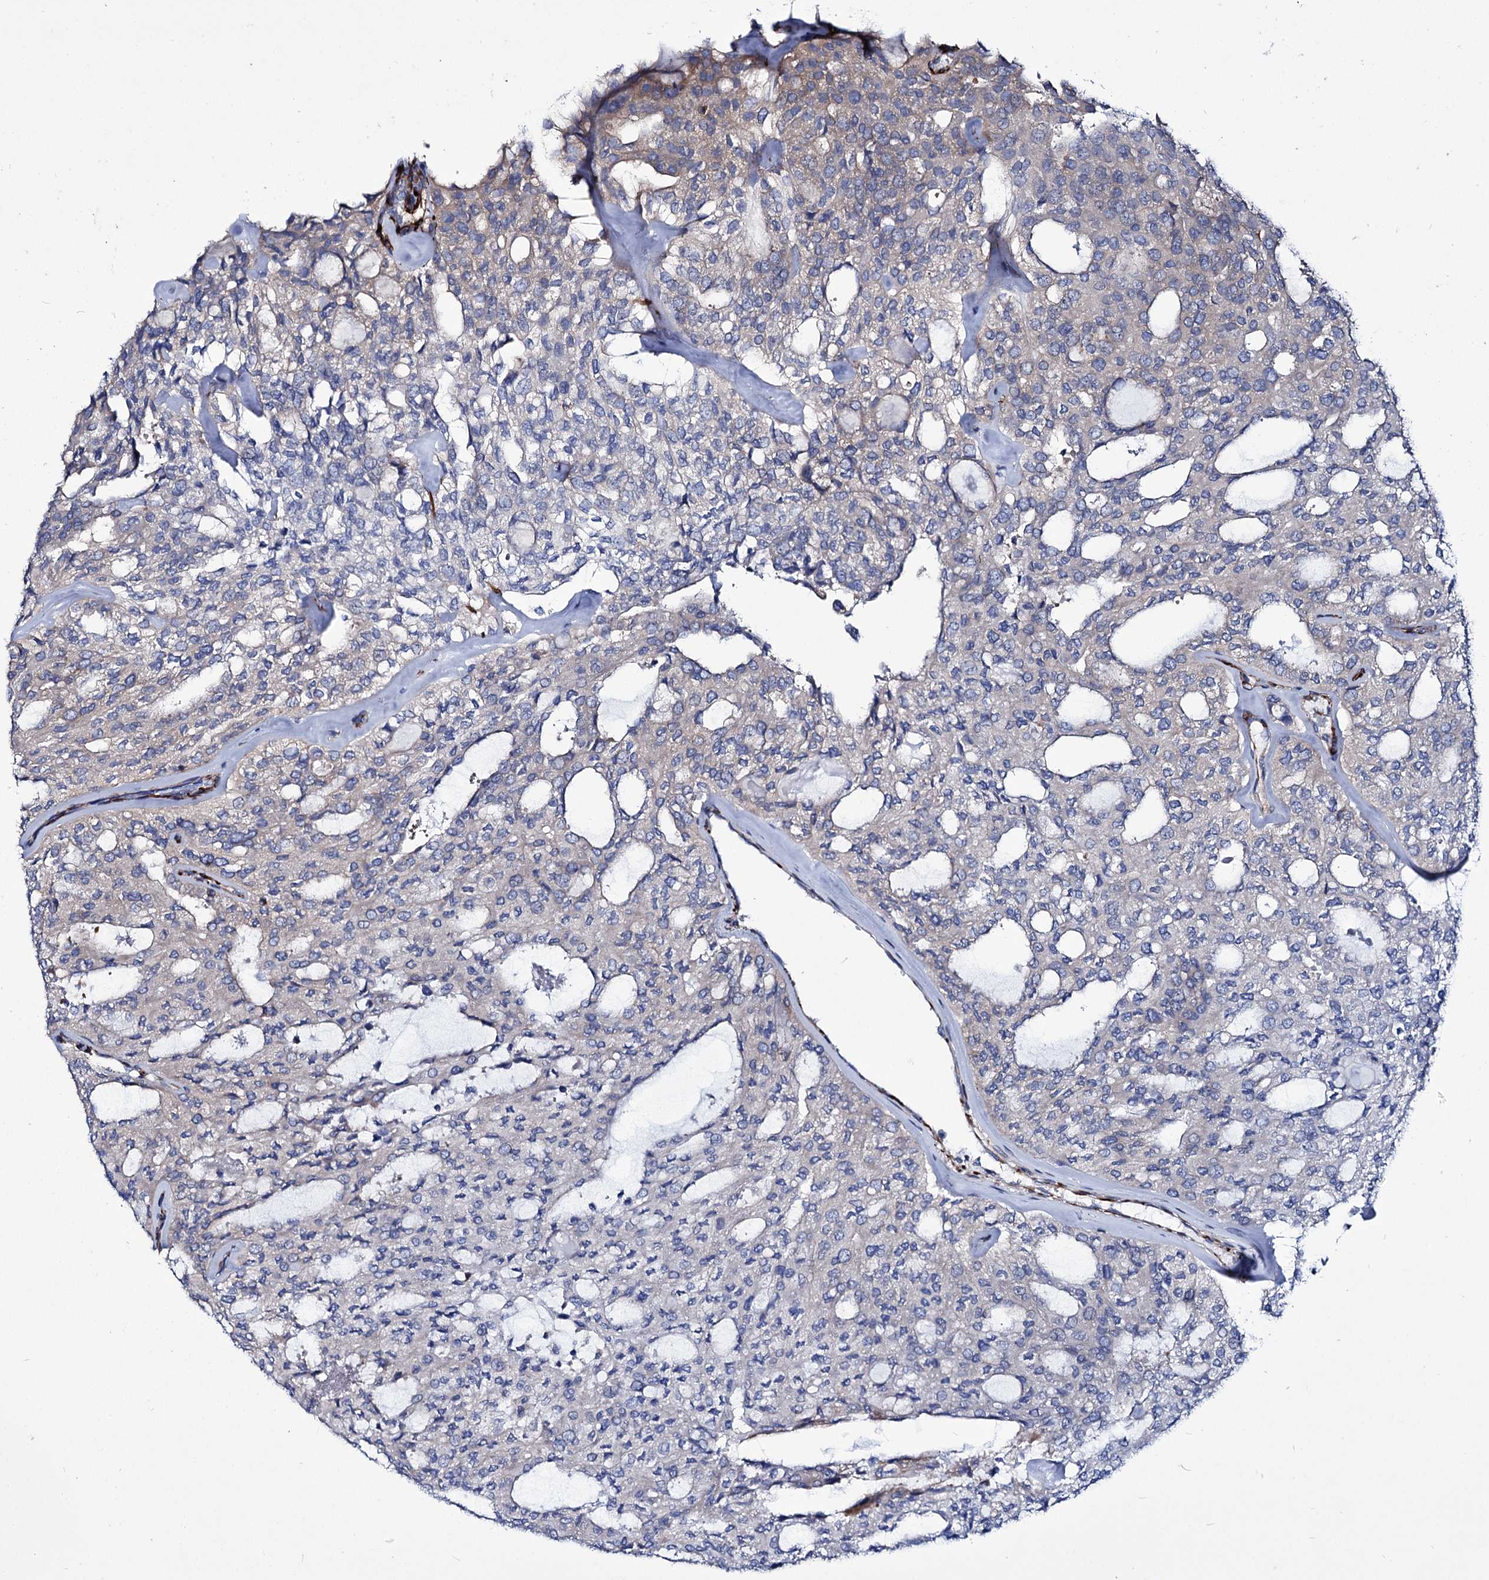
{"staining": {"intensity": "weak", "quantity": "<25%", "location": "cytoplasmic/membranous"}, "tissue": "thyroid cancer", "cell_type": "Tumor cells", "image_type": "cancer", "snomed": [{"axis": "morphology", "description": "Follicular adenoma carcinoma, NOS"}, {"axis": "topography", "description": "Thyroid gland"}], "caption": "The micrograph reveals no significant staining in tumor cells of follicular adenoma carcinoma (thyroid). Nuclei are stained in blue.", "gene": "AXL", "patient": {"sex": "male", "age": 75}}